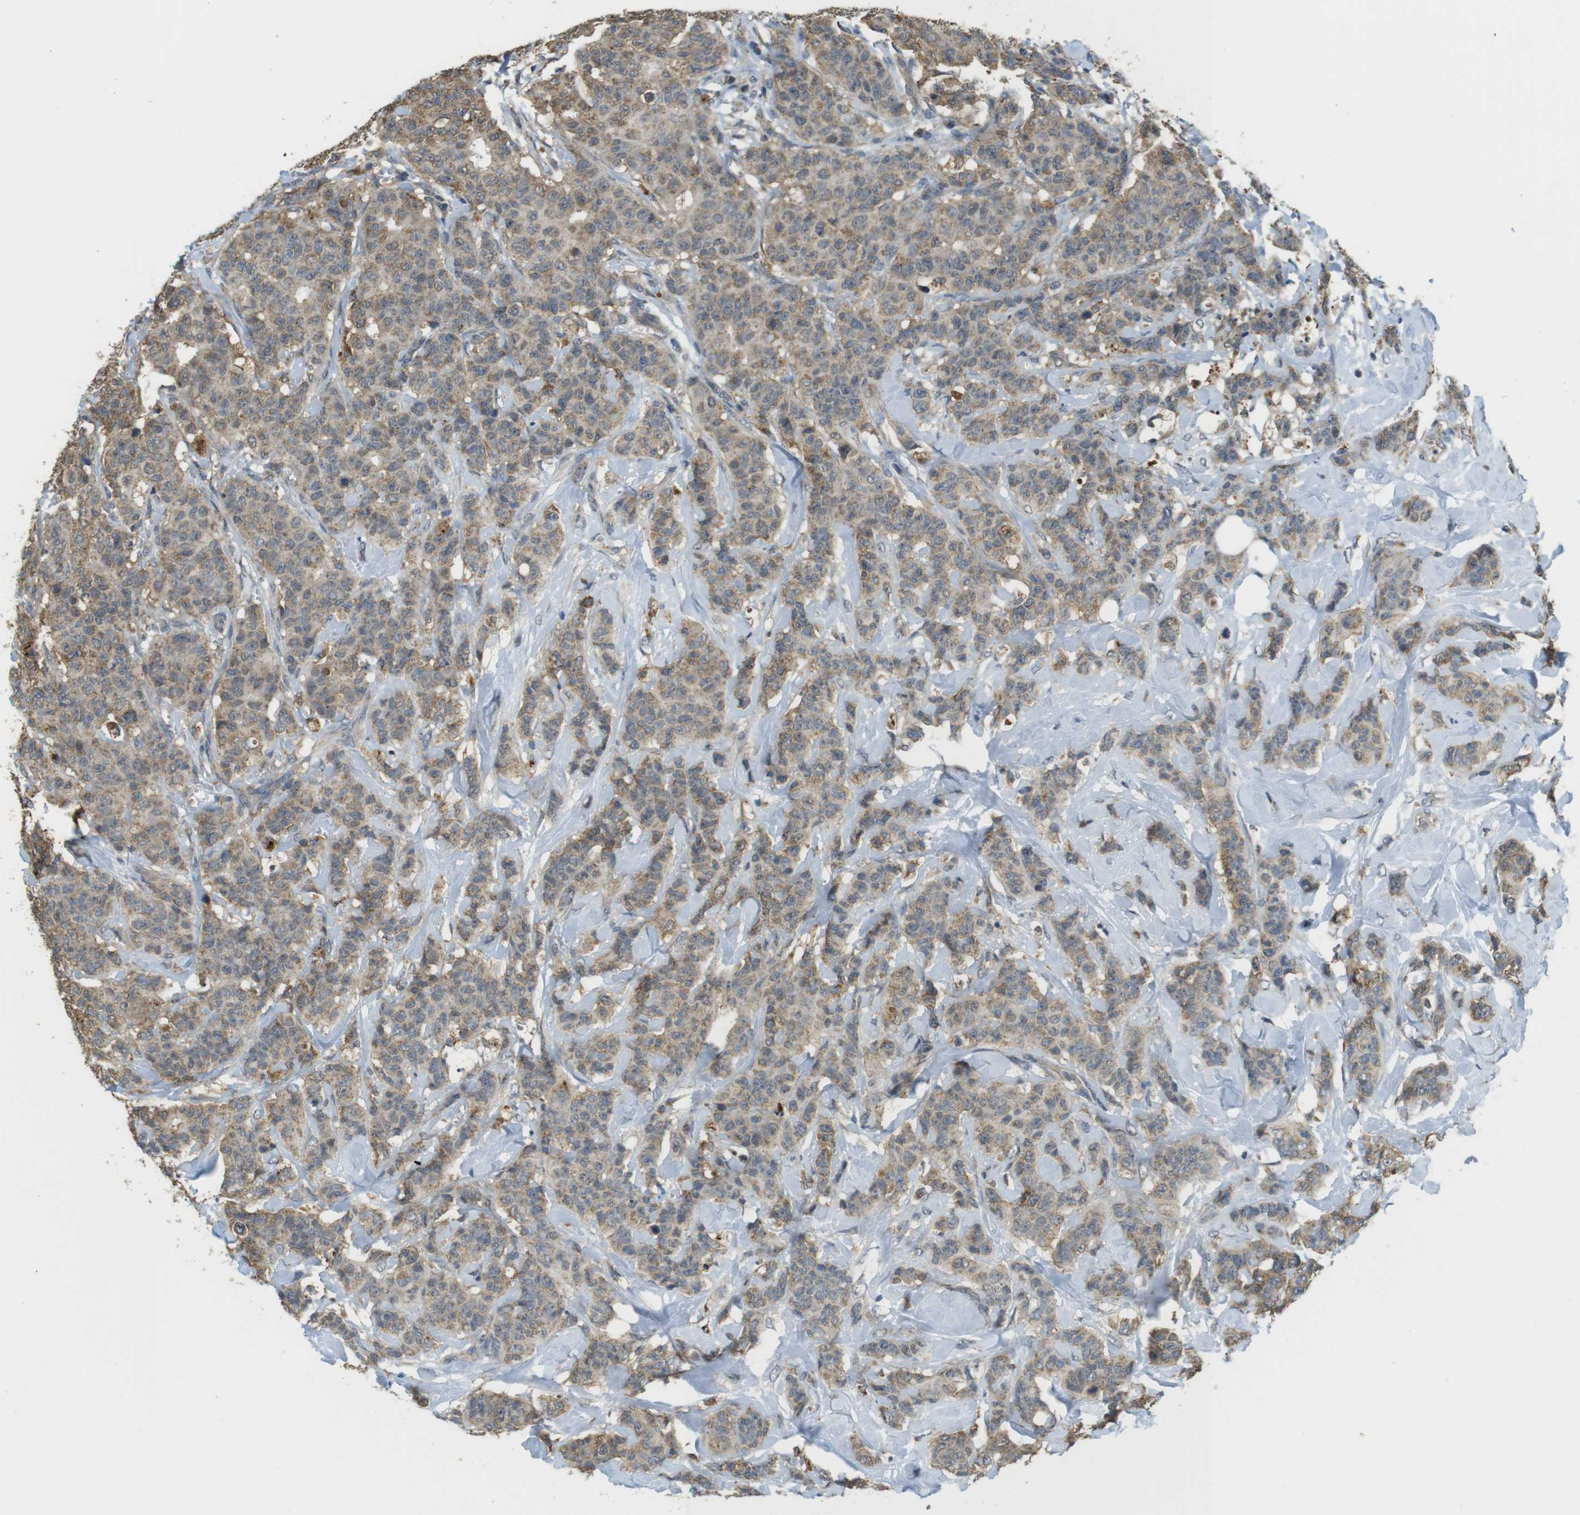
{"staining": {"intensity": "weak", "quantity": ">75%", "location": "cytoplasmic/membranous"}, "tissue": "breast cancer", "cell_type": "Tumor cells", "image_type": "cancer", "snomed": [{"axis": "morphology", "description": "Normal tissue, NOS"}, {"axis": "morphology", "description": "Duct carcinoma"}, {"axis": "topography", "description": "Breast"}], "caption": "Brown immunohistochemical staining in human breast cancer shows weak cytoplasmic/membranous positivity in about >75% of tumor cells.", "gene": "BRI3BP", "patient": {"sex": "female", "age": 40}}